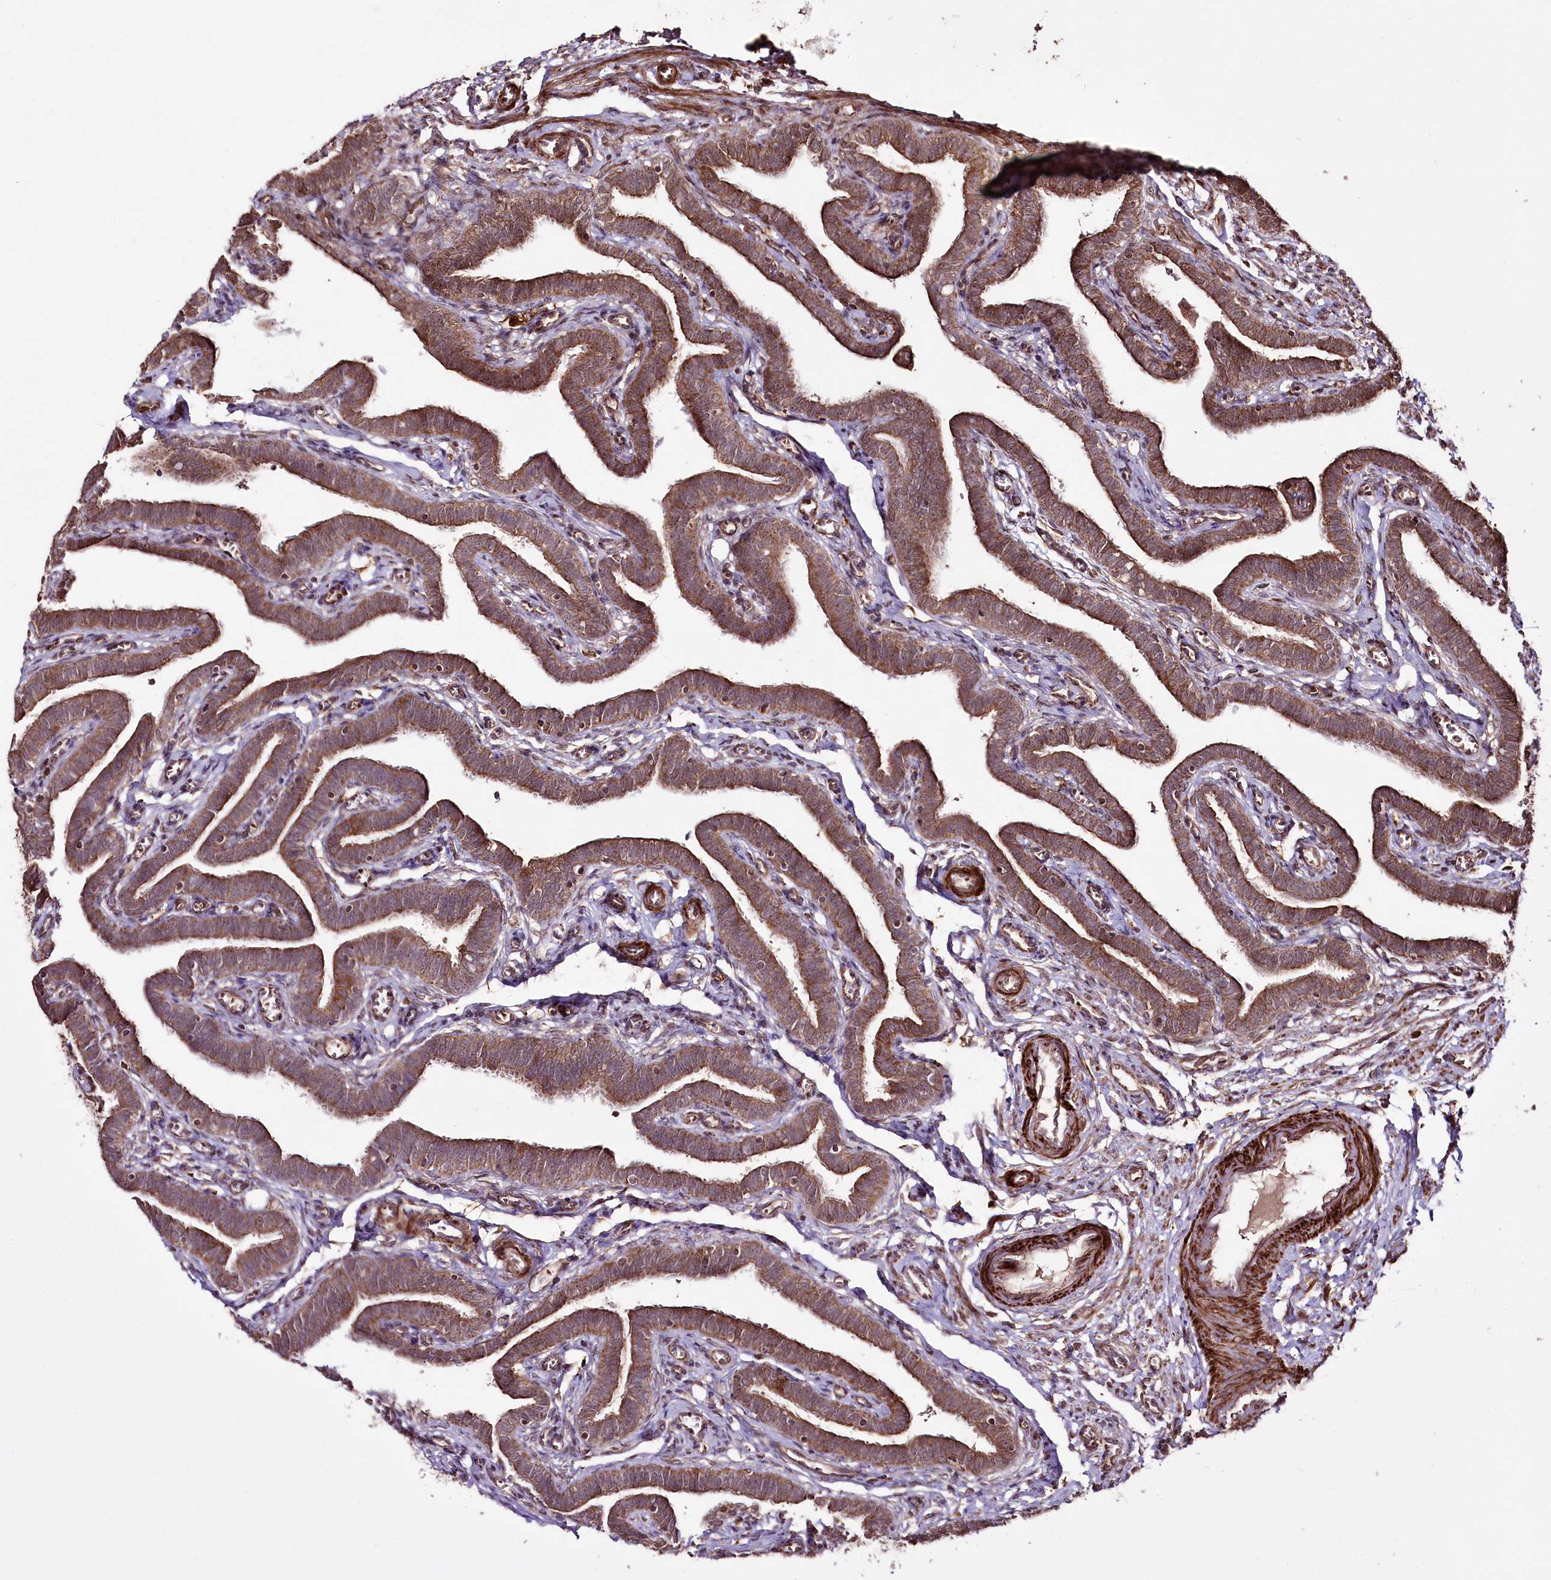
{"staining": {"intensity": "moderate", "quantity": ">75%", "location": "cytoplasmic/membranous"}, "tissue": "fallopian tube", "cell_type": "Glandular cells", "image_type": "normal", "snomed": [{"axis": "morphology", "description": "Normal tissue, NOS"}, {"axis": "topography", "description": "Fallopian tube"}], "caption": "Protein positivity by immunohistochemistry shows moderate cytoplasmic/membranous positivity in about >75% of glandular cells in benign fallopian tube.", "gene": "REXO2", "patient": {"sex": "female", "age": 36}}